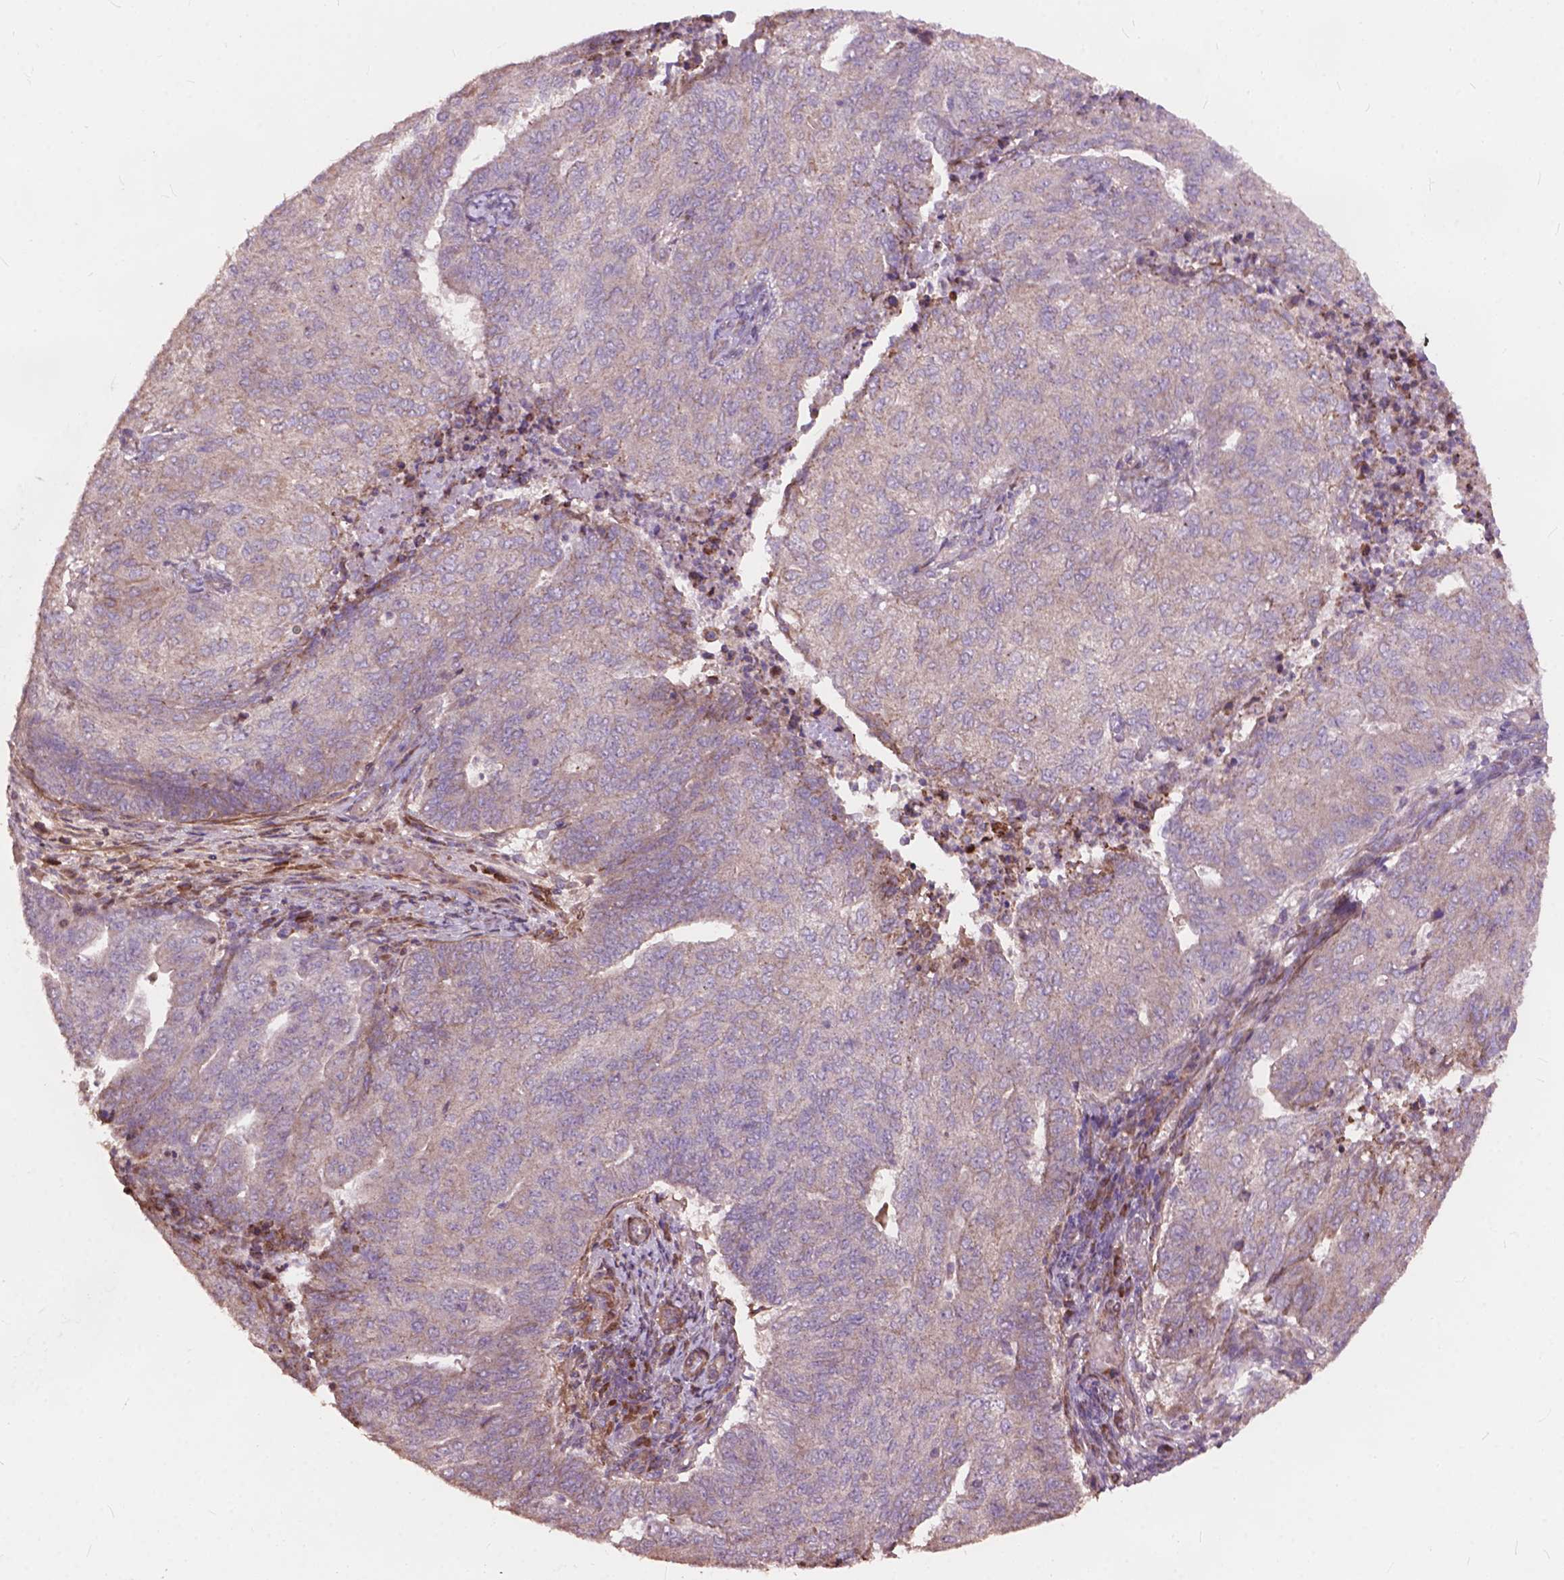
{"staining": {"intensity": "negative", "quantity": "none", "location": "none"}, "tissue": "endometrial cancer", "cell_type": "Tumor cells", "image_type": "cancer", "snomed": [{"axis": "morphology", "description": "Adenocarcinoma, NOS"}, {"axis": "topography", "description": "Endometrium"}], "caption": "This is an immunohistochemistry image of endometrial adenocarcinoma. There is no positivity in tumor cells.", "gene": "FNIP1", "patient": {"sex": "female", "age": 82}}